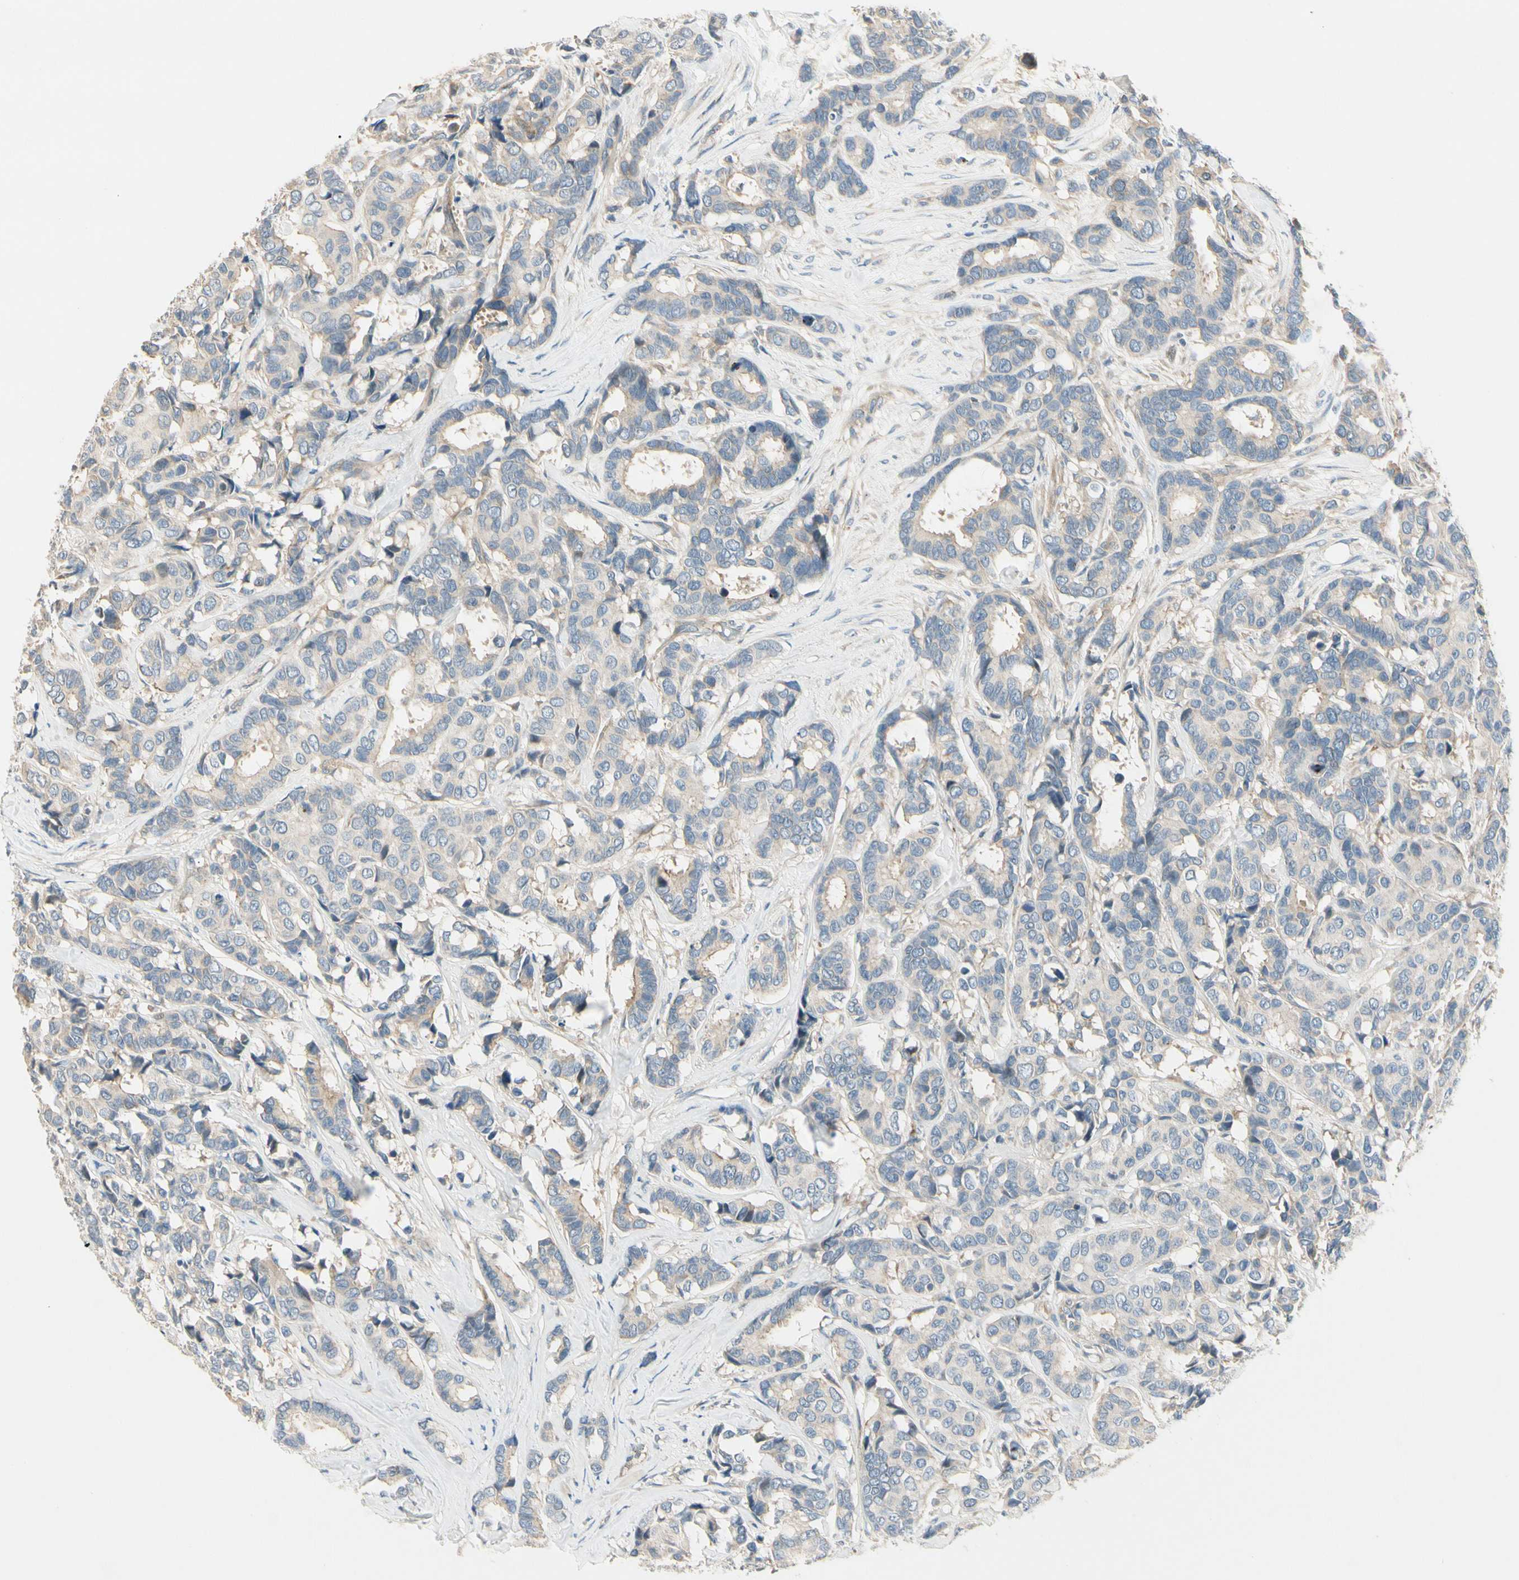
{"staining": {"intensity": "weak", "quantity": "<25%", "location": "cytoplasmic/membranous"}, "tissue": "breast cancer", "cell_type": "Tumor cells", "image_type": "cancer", "snomed": [{"axis": "morphology", "description": "Duct carcinoma"}, {"axis": "topography", "description": "Breast"}], "caption": "Immunohistochemical staining of human breast cancer (intraductal carcinoma) reveals no significant positivity in tumor cells.", "gene": "ADGRA3", "patient": {"sex": "female", "age": 87}}